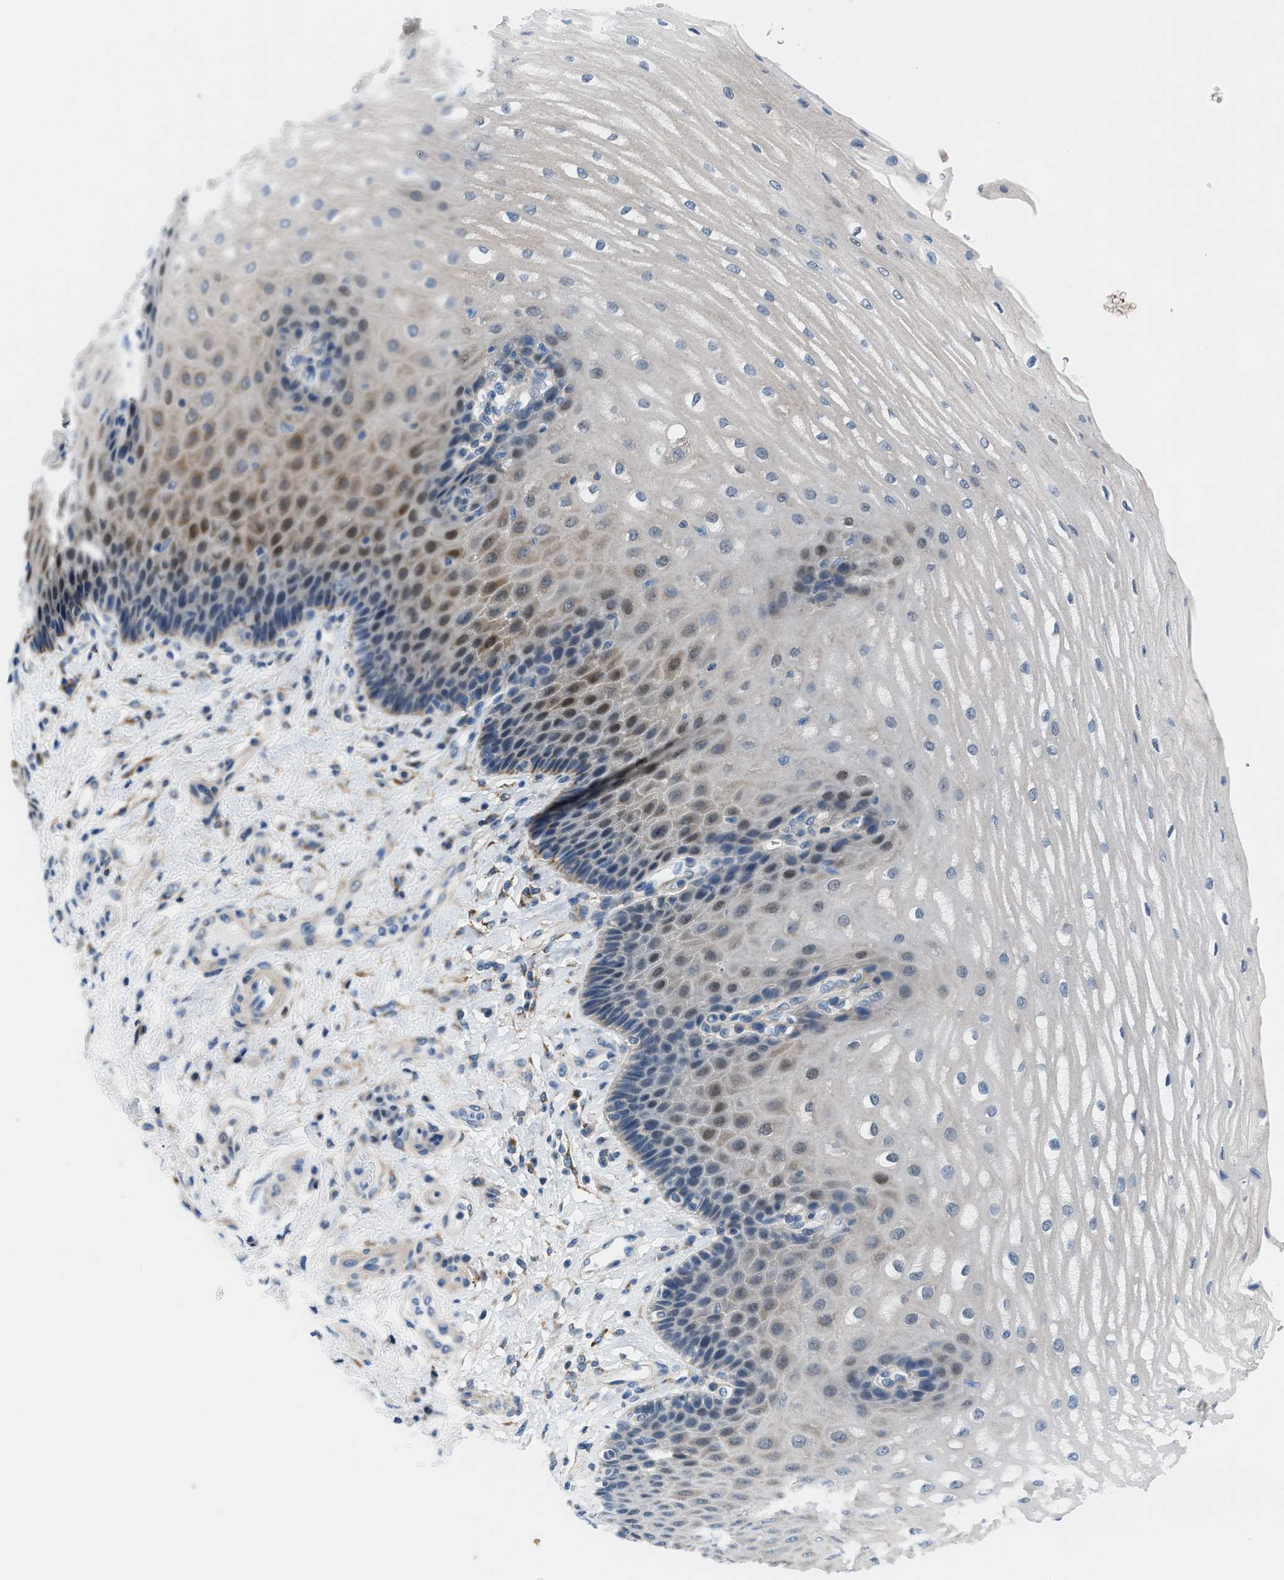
{"staining": {"intensity": "moderate", "quantity": "25%-75%", "location": "cytoplasmic/membranous,nuclear"}, "tissue": "esophagus", "cell_type": "Squamous epithelial cells", "image_type": "normal", "snomed": [{"axis": "morphology", "description": "Normal tissue, NOS"}, {"axis": "topography", "description": "Esophagus"}], "caption": "IHC (DAB (3,3'-diaminobenzidine)) staining of unremarkable esophagus reveals moderate cytoplasmic/membranous,nuclear protein expression in approximately 25%-75% of squamous epithelial cells.", "gene": "TMEM45B", "patient": {"sex": "male", "age": 54}}